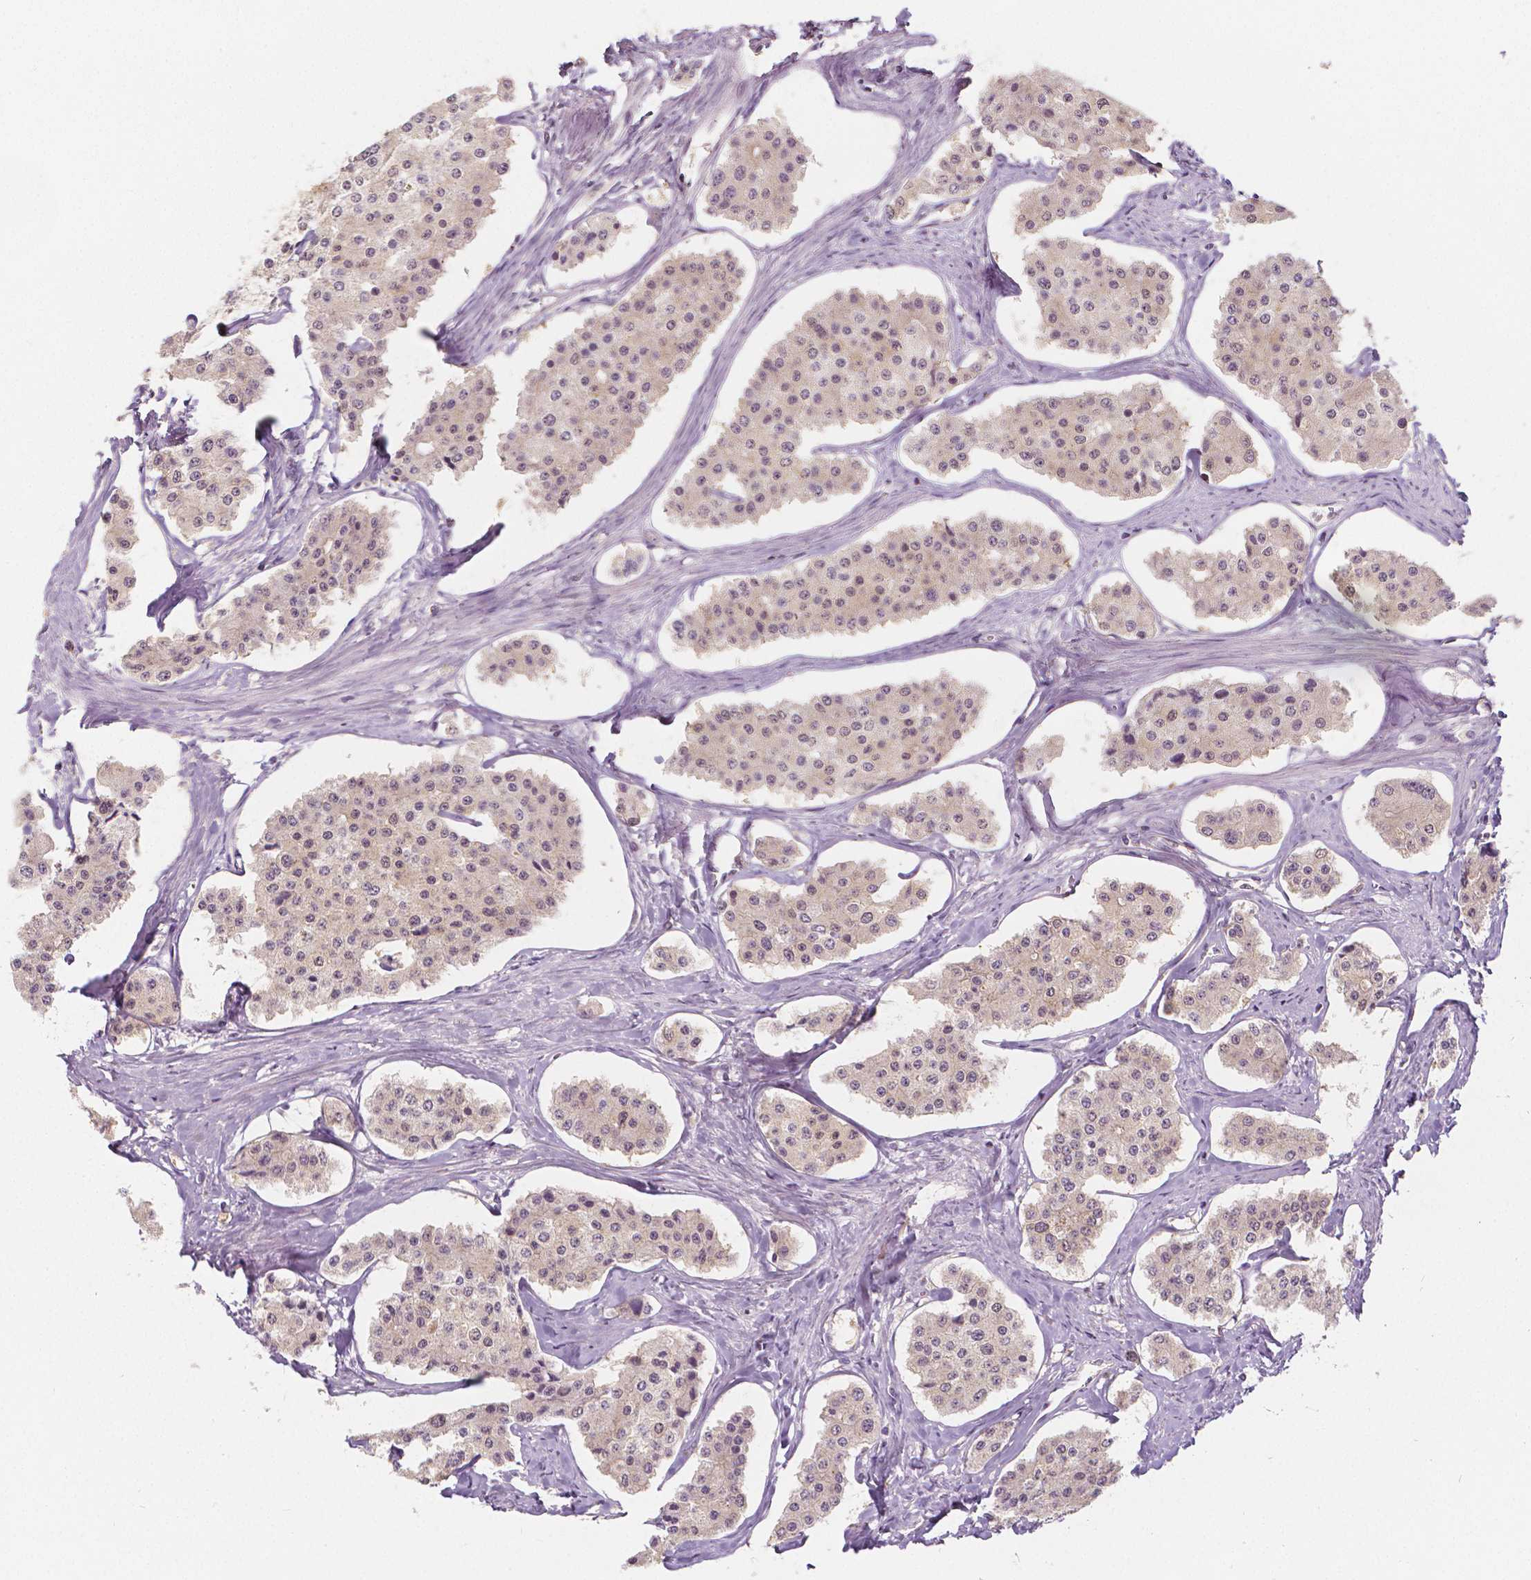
{"staining": {"intensity": "weak", "quantity": "25%-75%", "location": "nuclear"}, "tissue": "carcinoid", "cell_type": "Tumor cells", "image_type": "cancer", "snomed": [{"axis": "morphology", "description": "Carcinoid, malignant, NOS"}, {"axis": "topography", "description": "Small intestine"}], "caption": "IHC (DAB) staining of human carcinoid displays weak nuclear protein expression in approximately 25%-75% of tumor cells.", "gene": "NAPRT", "patient": {"sex": "female", "age": 65}}